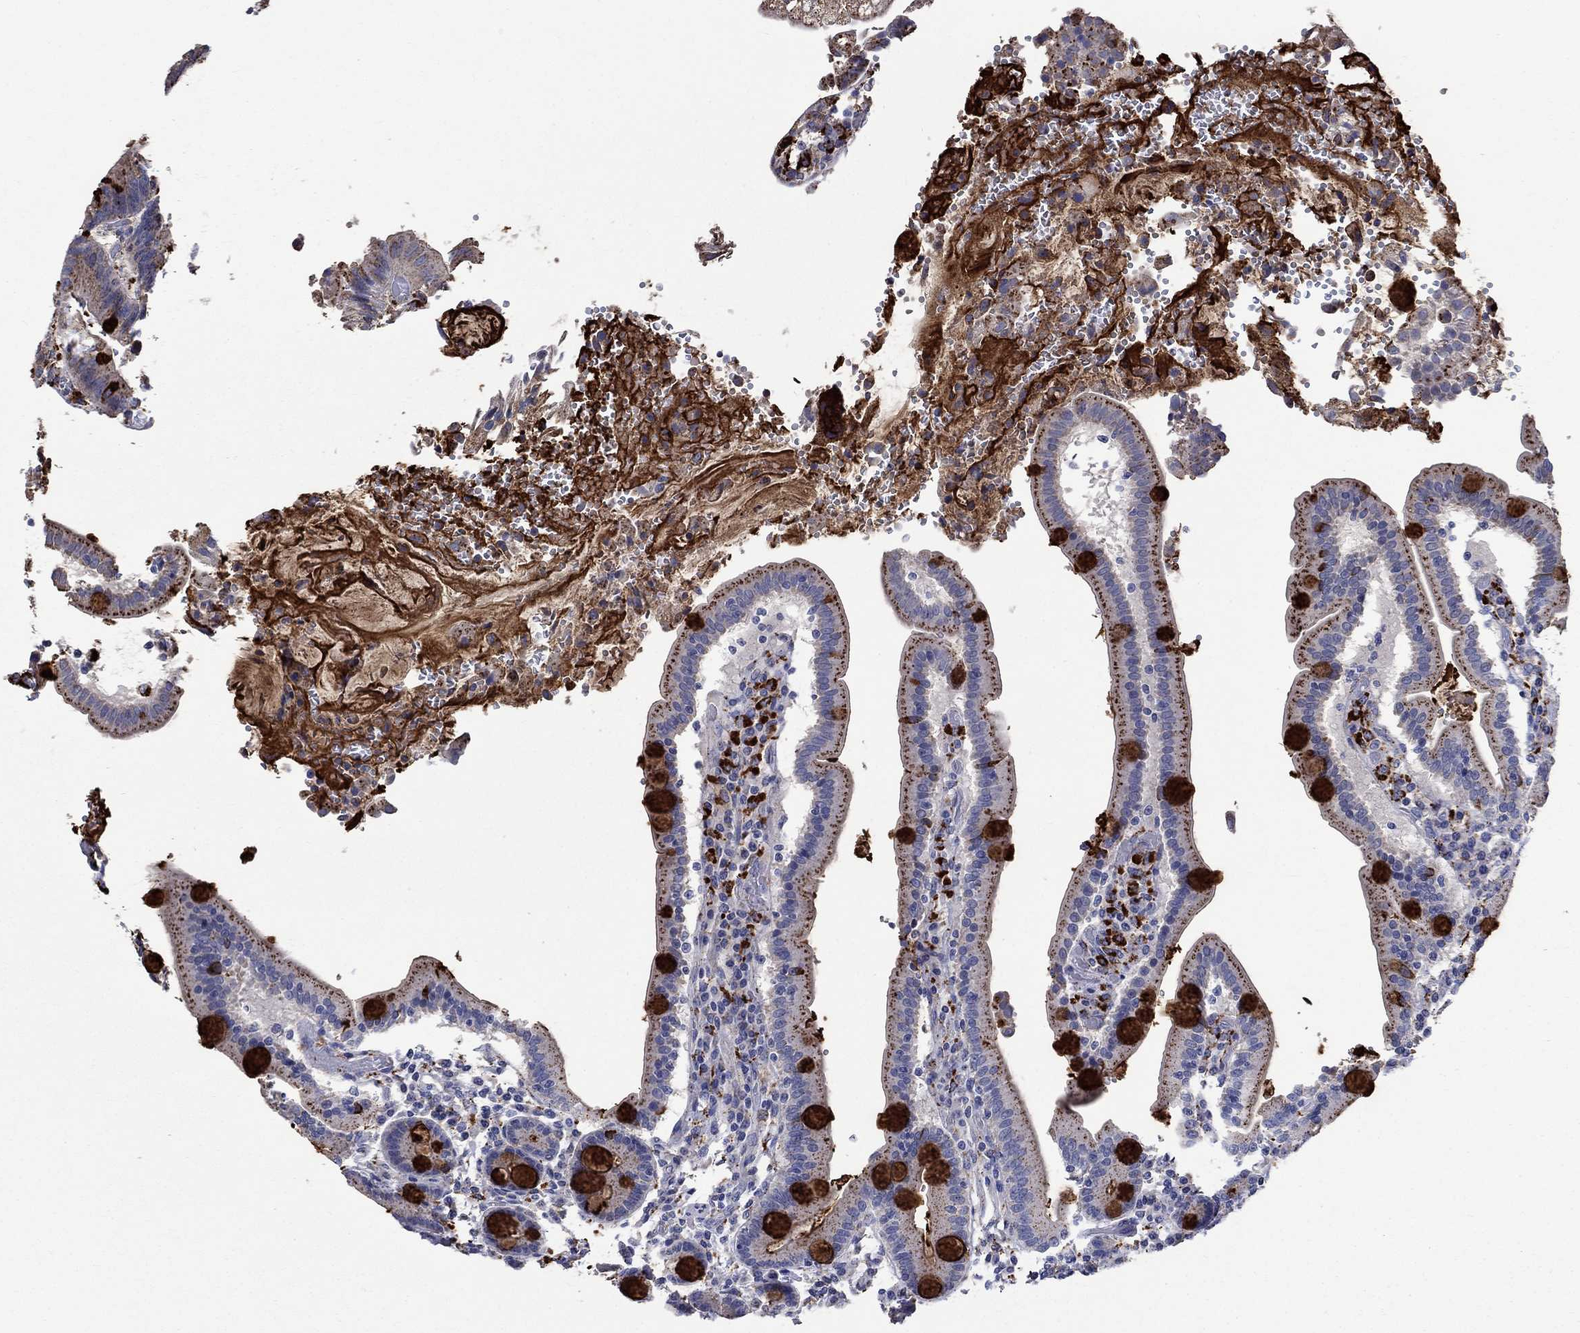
{"staining": {"intensity": "strong", "quantity": "25%-75%", "location": "cytoplasmic/membranous"}, "tissue": "duodenum", "cell_type": "Glandular cells", "image_type": "normal", "snomed": [{"axis": "morphology", "description": "Normal tissue, NOS"}, {"axis": "topography", "description": "Duodenum"}], "caption": "This is a histology image of IHC staining of unremarkable duodenum, which shows strong expression in the cytoplasmic/membranous of glandular cells.", "gene": "CTSB", "patient": {"sex": "female", "age": 62}}